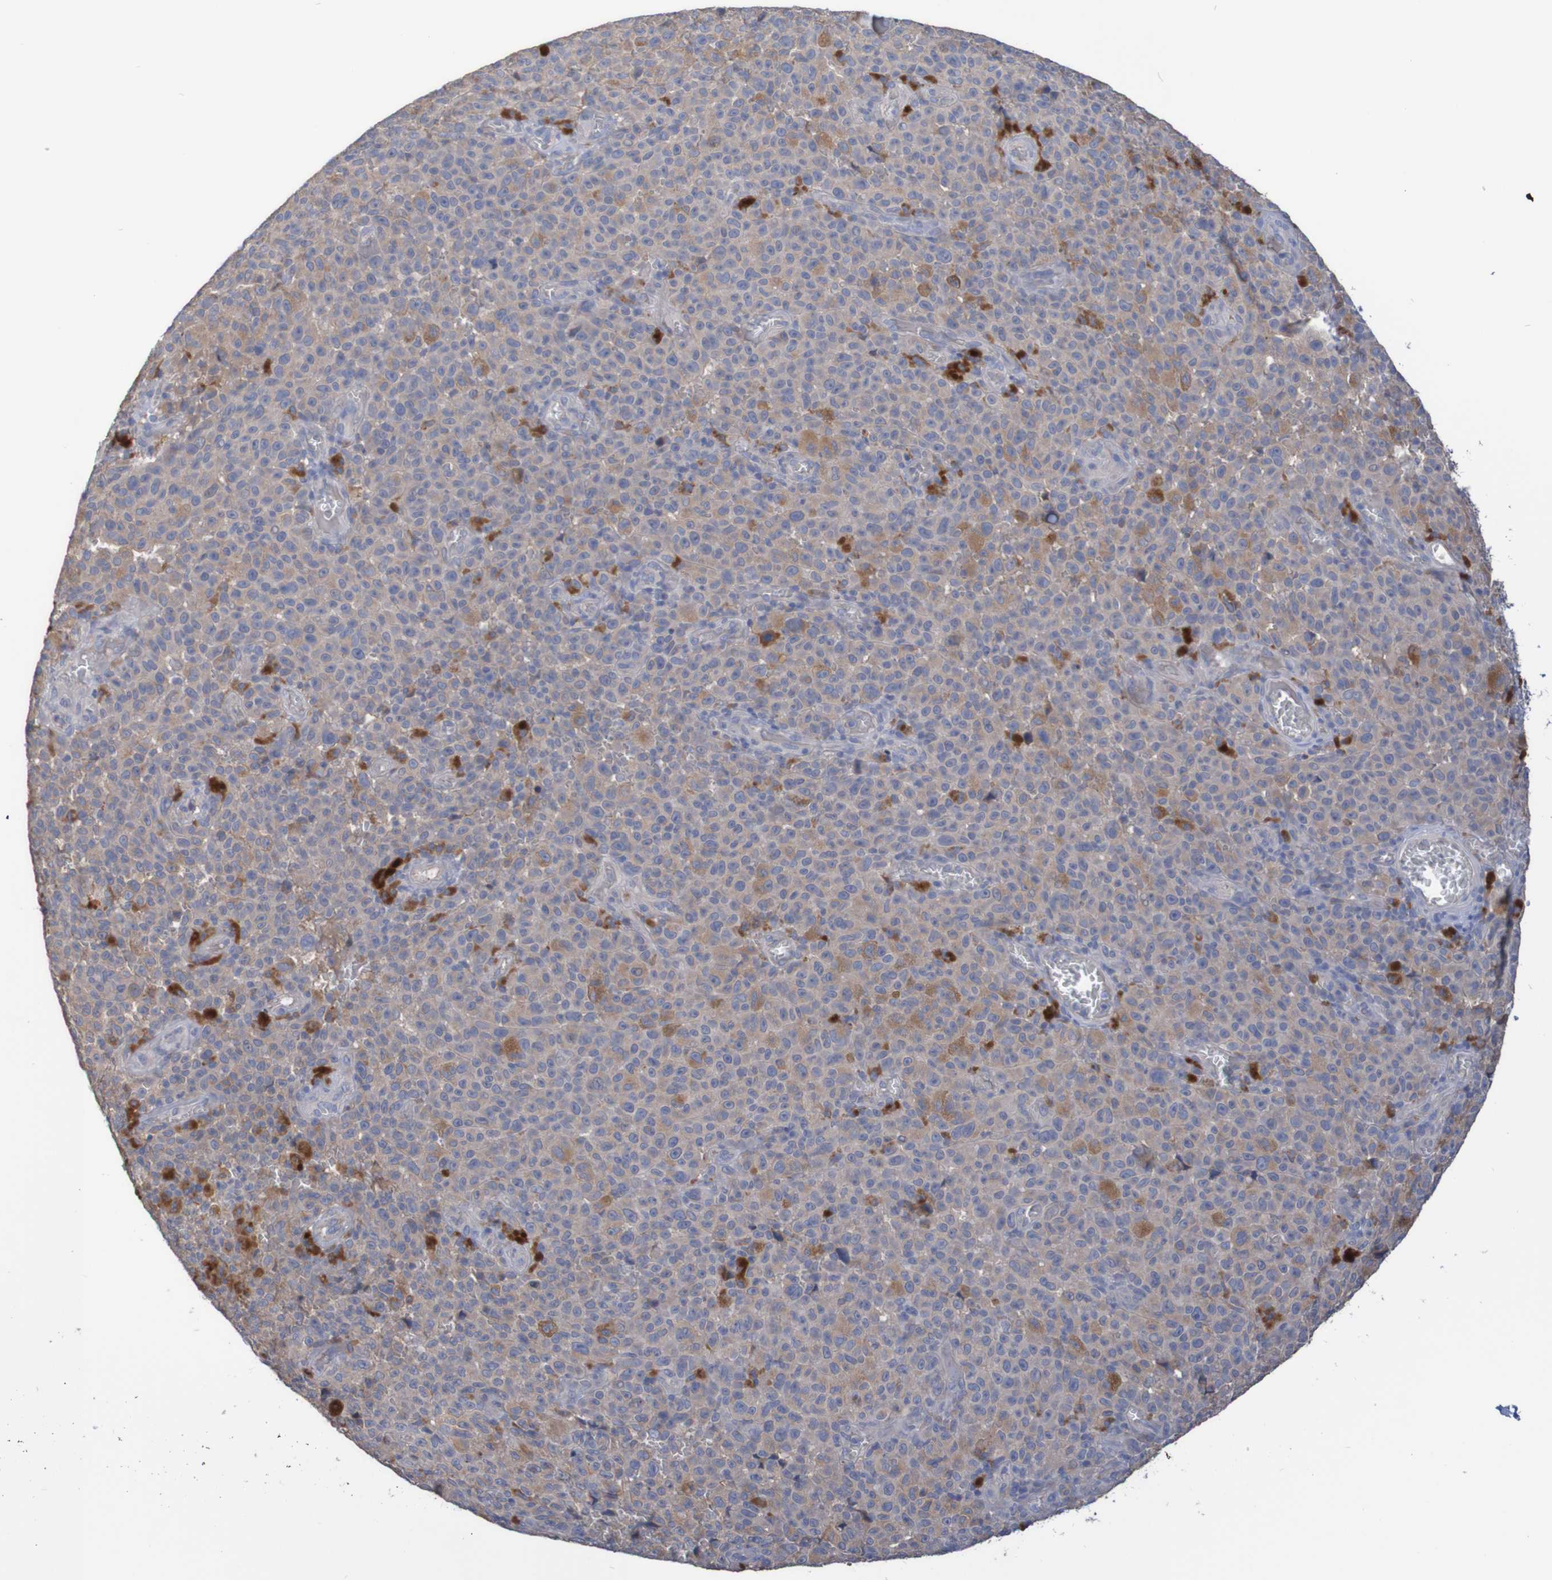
{"staining": {"intensity": "weak", "quantity": ">75%", "location": "cytoplasmic/membranous"}, "tissue": "melanoma", "cell_type": "Tumor cells", "image_type": "cancer", "snomed": [{"axis": "morphology", "description": "Malignant melanoma, NOS"}, {"axis": "topography", "description": "Skin"}], "caption": "Weak cytoplasmic/membranous staining for a protein is seen in about >75% of tumor cells of melanoma using immunohistochemistry (IHC).", "gene": "PHYH", "patient": {"sex": "female", "age": 82}}